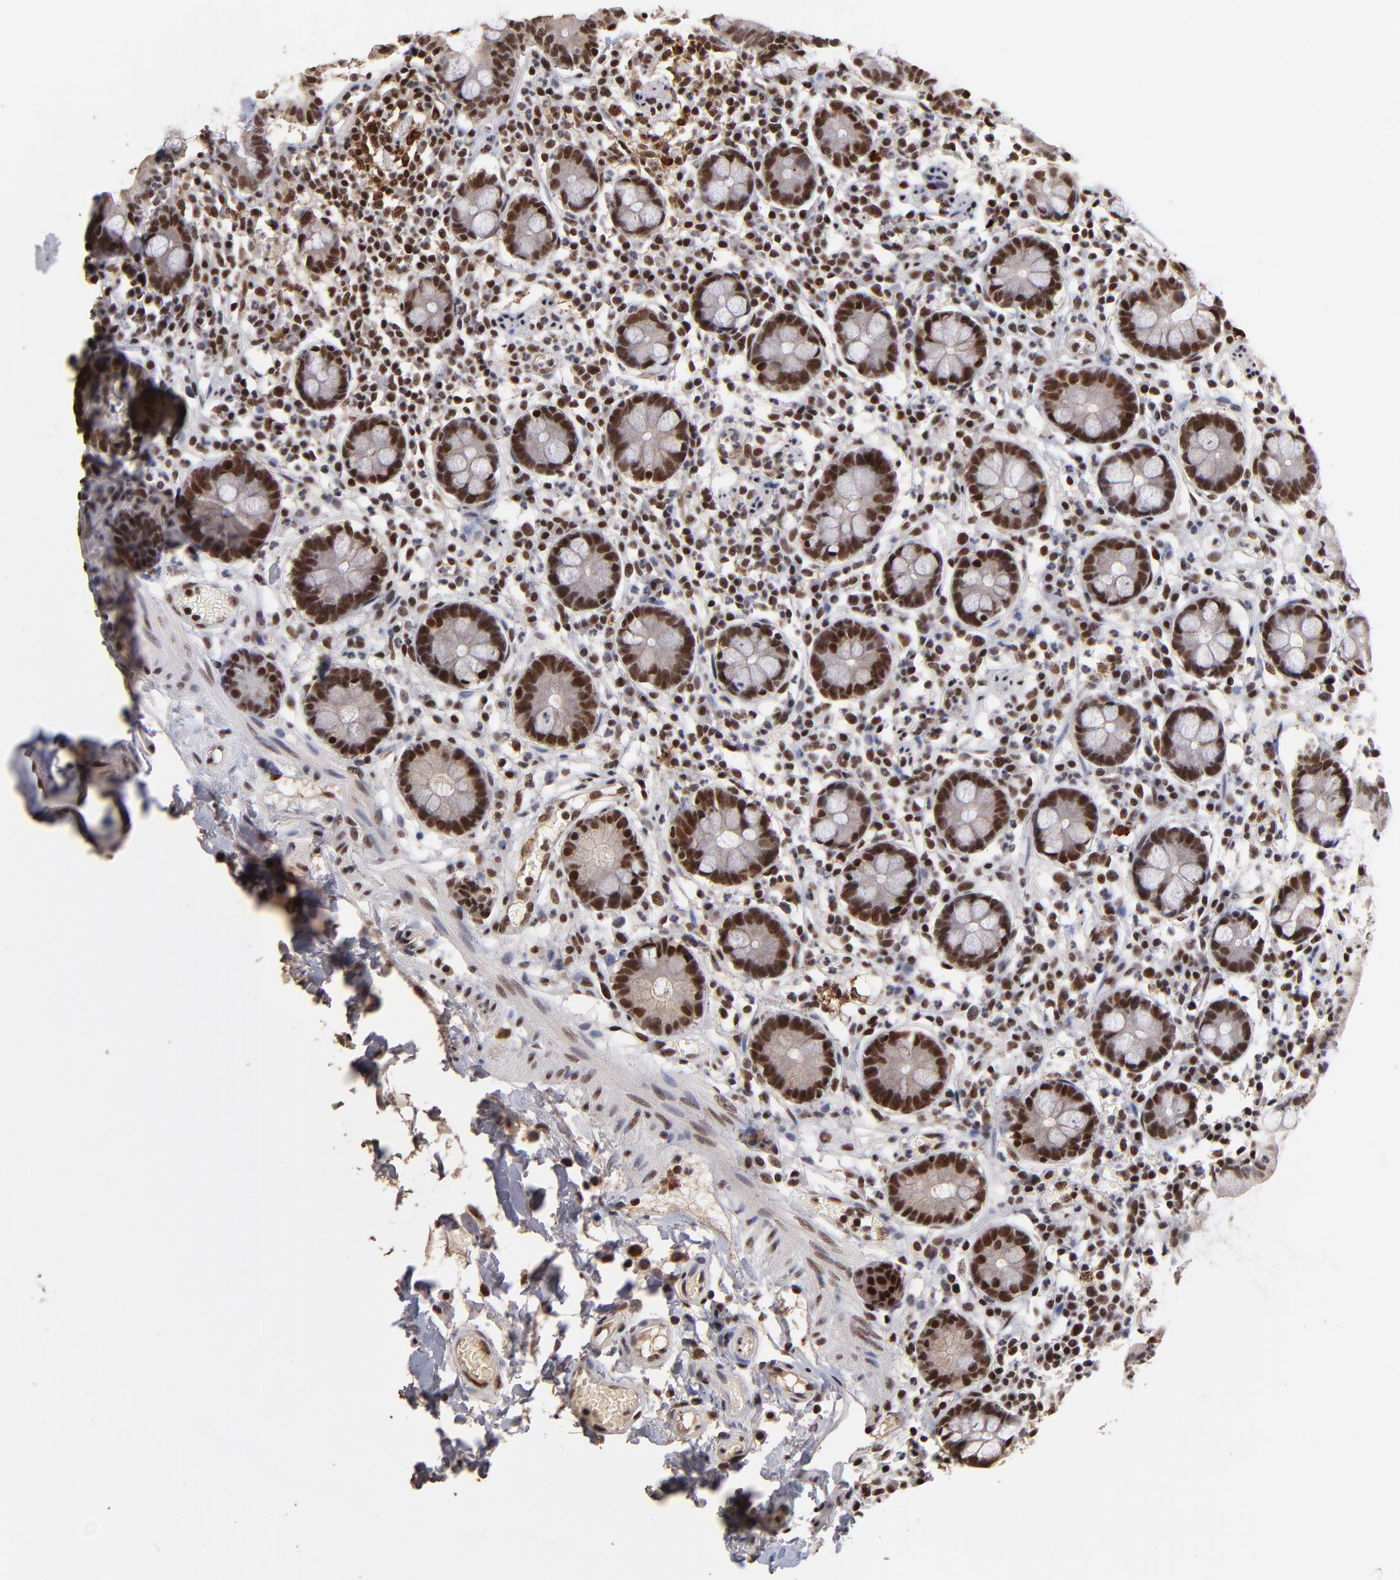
{"staining": {"intensity": "moderate", "quantity": ">75%", "location": "nuclear"}, "tissue": "small intestine", "cell_type": "Glandular cells", "image_type": "normal", "snomed": [{"axis": "morphology", "description": "Normal tissue, NOS"}, {"axis": "topography", "description": "Small intestine"}], "caption": "Immunohistochemistry (IHC) image of benign small intestine stained for a protein (brown), which reveals medium levels of moderate nuclear staining in approximately >75% of glandular cells.", "gene": "ZNF146", "patient": {"sex": "female", "age": 61}}